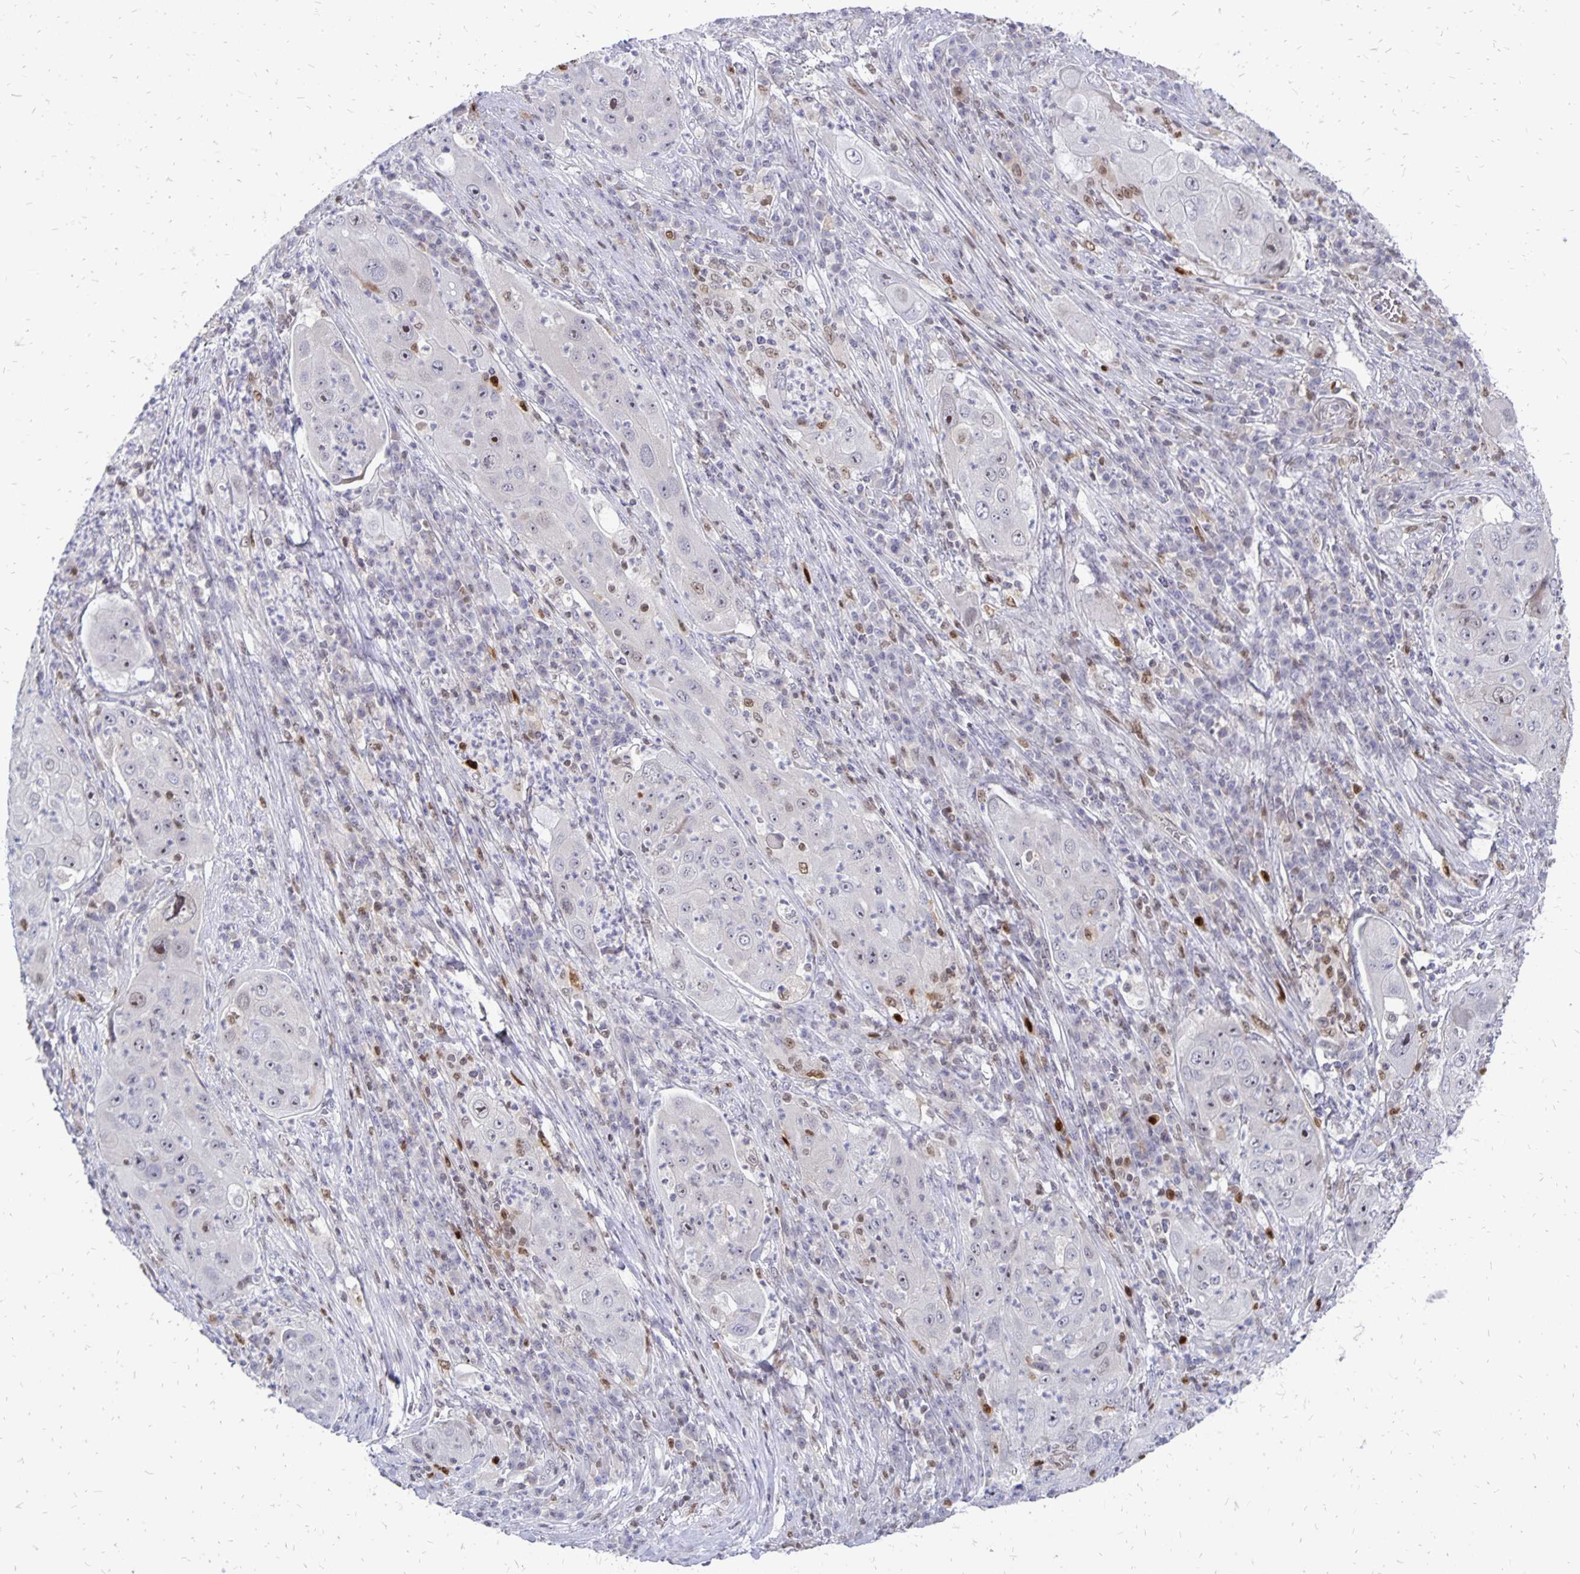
{"staining": {"intensity": "negative", "quantity": "none", "location": "none"}, "tissue": "lung cancer", "cell_type": "Tumor cells", "image_type": "cancer", "snomed": [{"axis": "morphology", "description": "Squamous cell carcinoma, NOS"}, {"axis": "topography", "description": "Lung"}], "caption": "This is an IHC micrograph of lung squamous cell carcinoma. There is no expression in tumor cells.", "gene": "DCK", "patient": {"sex": "female", "age": 59}}